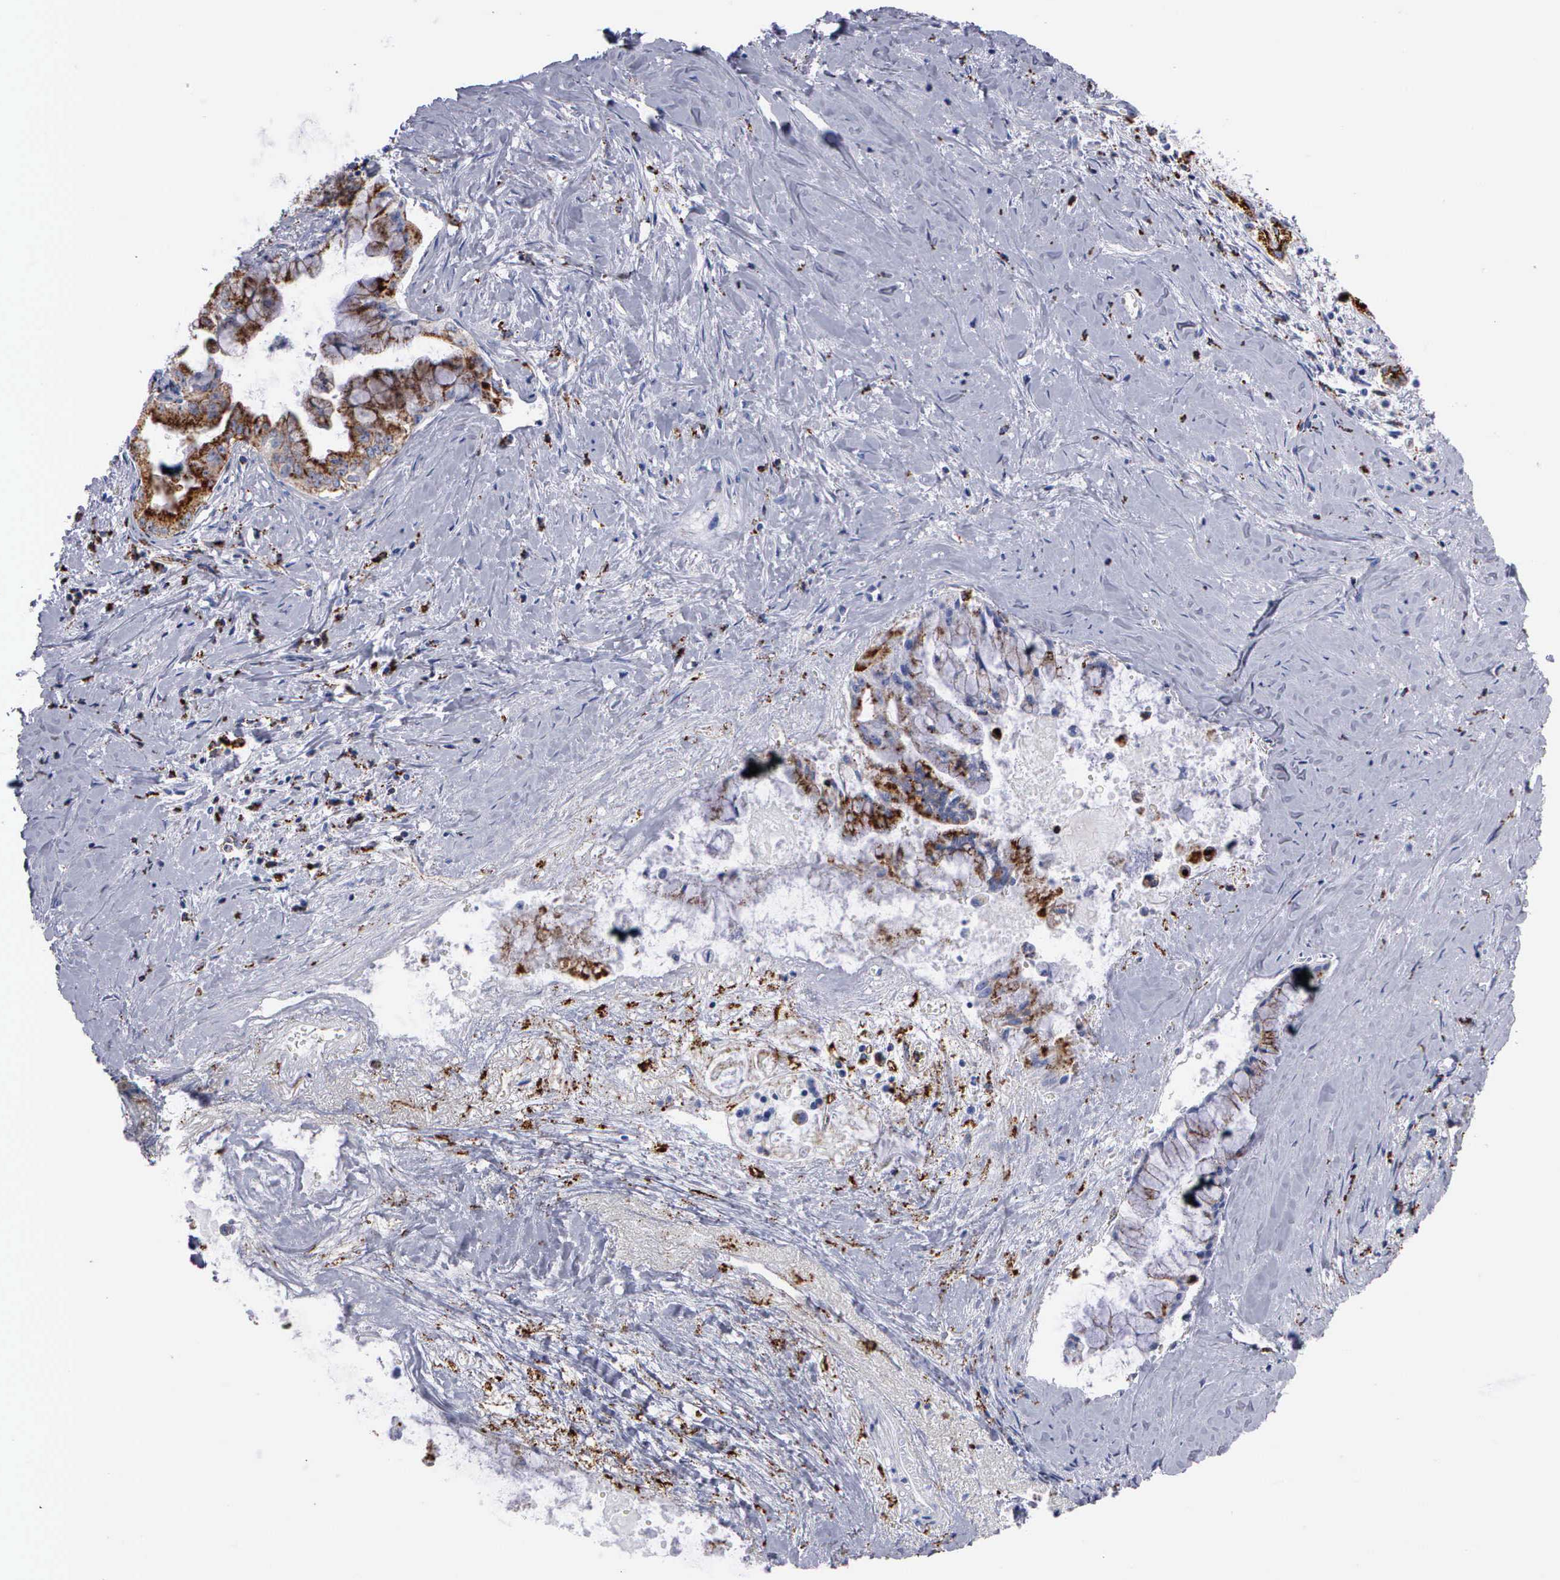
{"staining": {"intensity": "moderate", "quantity": "<25%", "location": "cytoplasmic/membranous"}, "tissue": "pancreatic cancer", "cell_type": "Tumor cells", "image_type": "cancer", "snomed": [{"axis": "morphology", "description": "Adenocarcinoma, NOS"}, {"axis": "topography", "description": "Pancreas"}], "caption": "This is an image of immunohistochemistry staining of pancreatic adenocarcinoma, which shows moderate staining in the cytoplasmic/membranous of tumor cells.", "gene": "CTSH", "patient": {"sex": "male", "age": 59}}